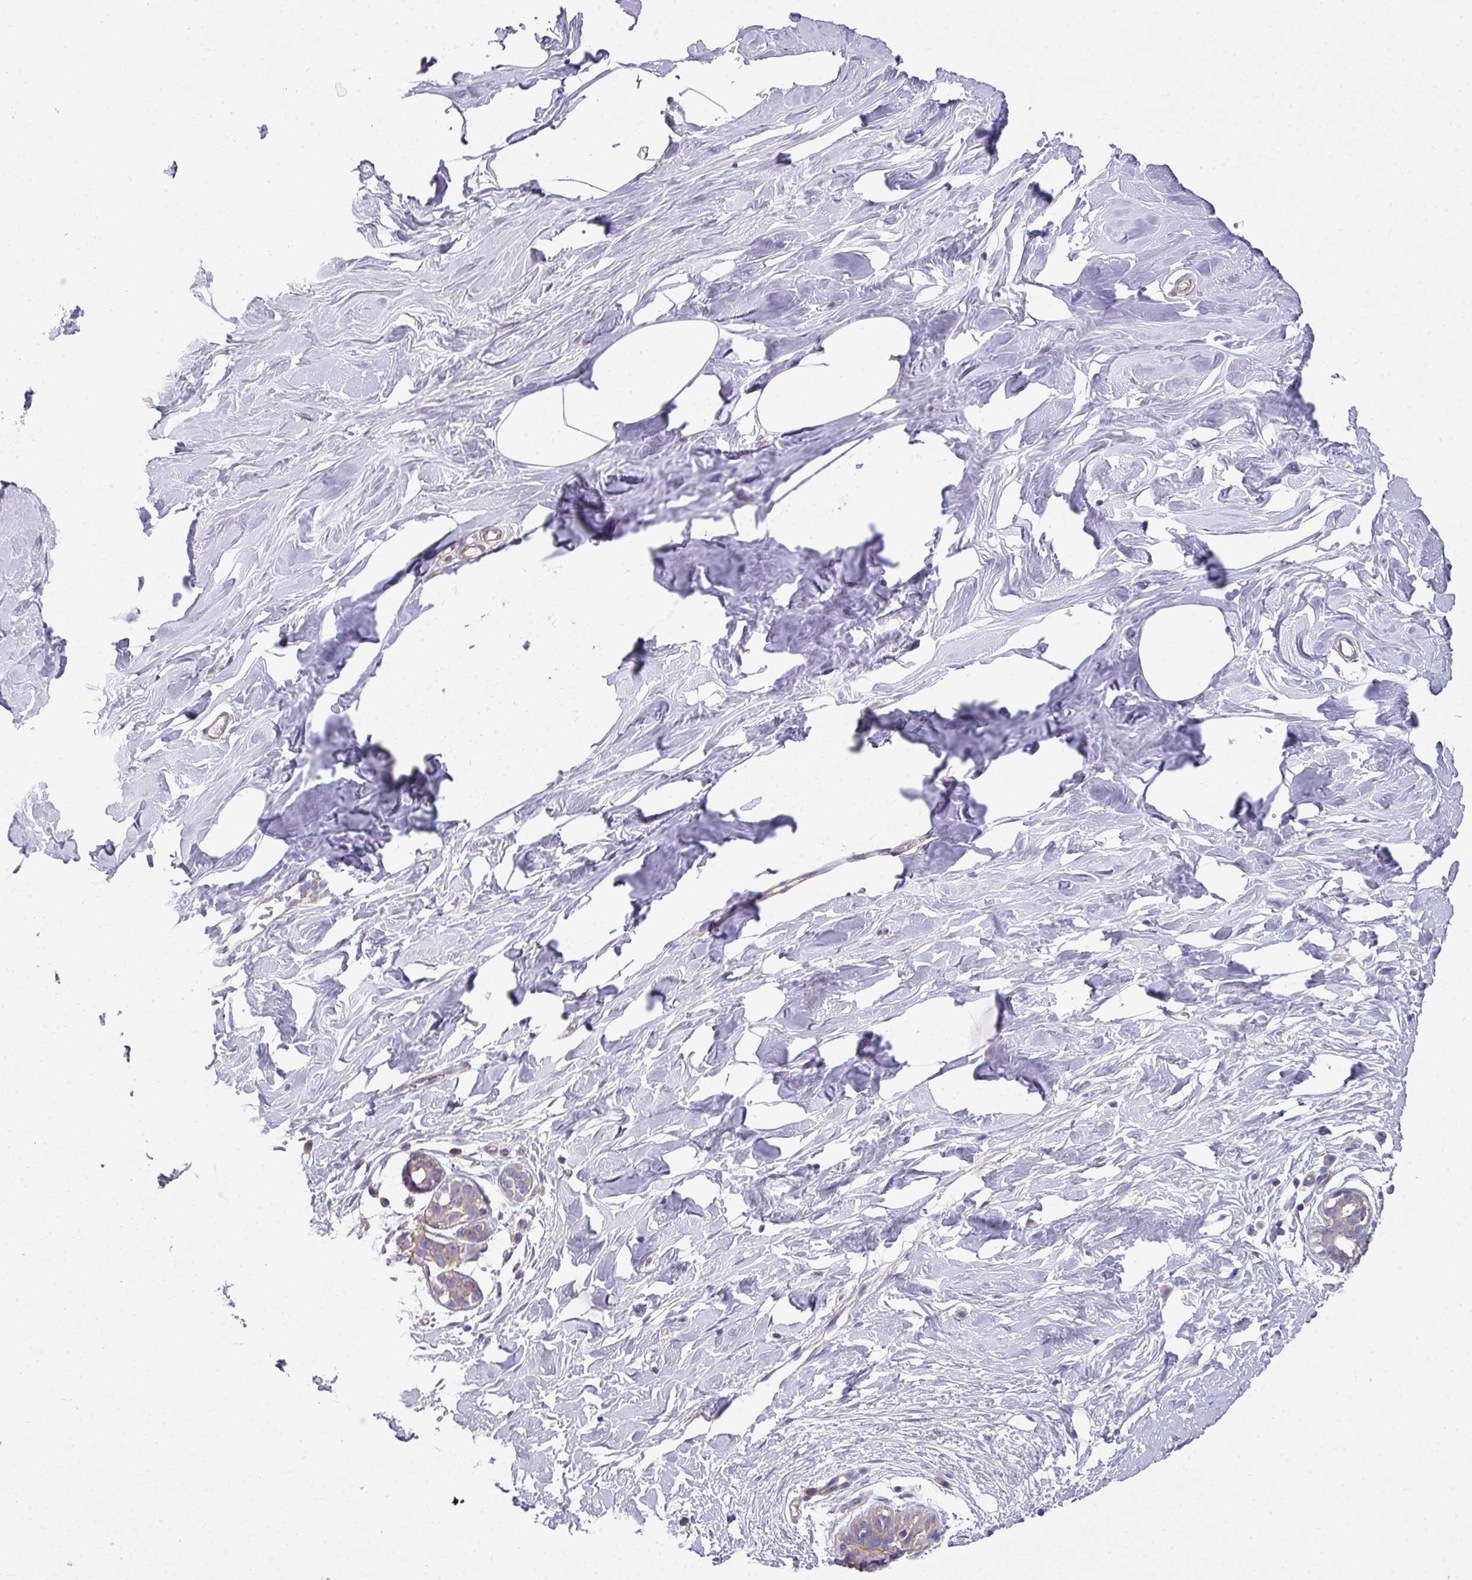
{"staining": {"intensity": "negative", "quantity": "none", "location": "none"}, "tissue": "breast", "cell_type": "Adipocytes", "image_type": "normal", "snomed": [{"axis": "morphology", "description": "Normal tissue, NOS"}, {"axis": "topography", "description": "Breast"}], "caption": "A photomicrograph of human breast is negative for staining in adipocytes. The staining is performed using DAB (3,3'-diaminobenzidine) brown chromogen with nuclei counter-stained in using hematoxylin.", "gene": "PALS2", "patient": {"sex": "female", "age": 27}}